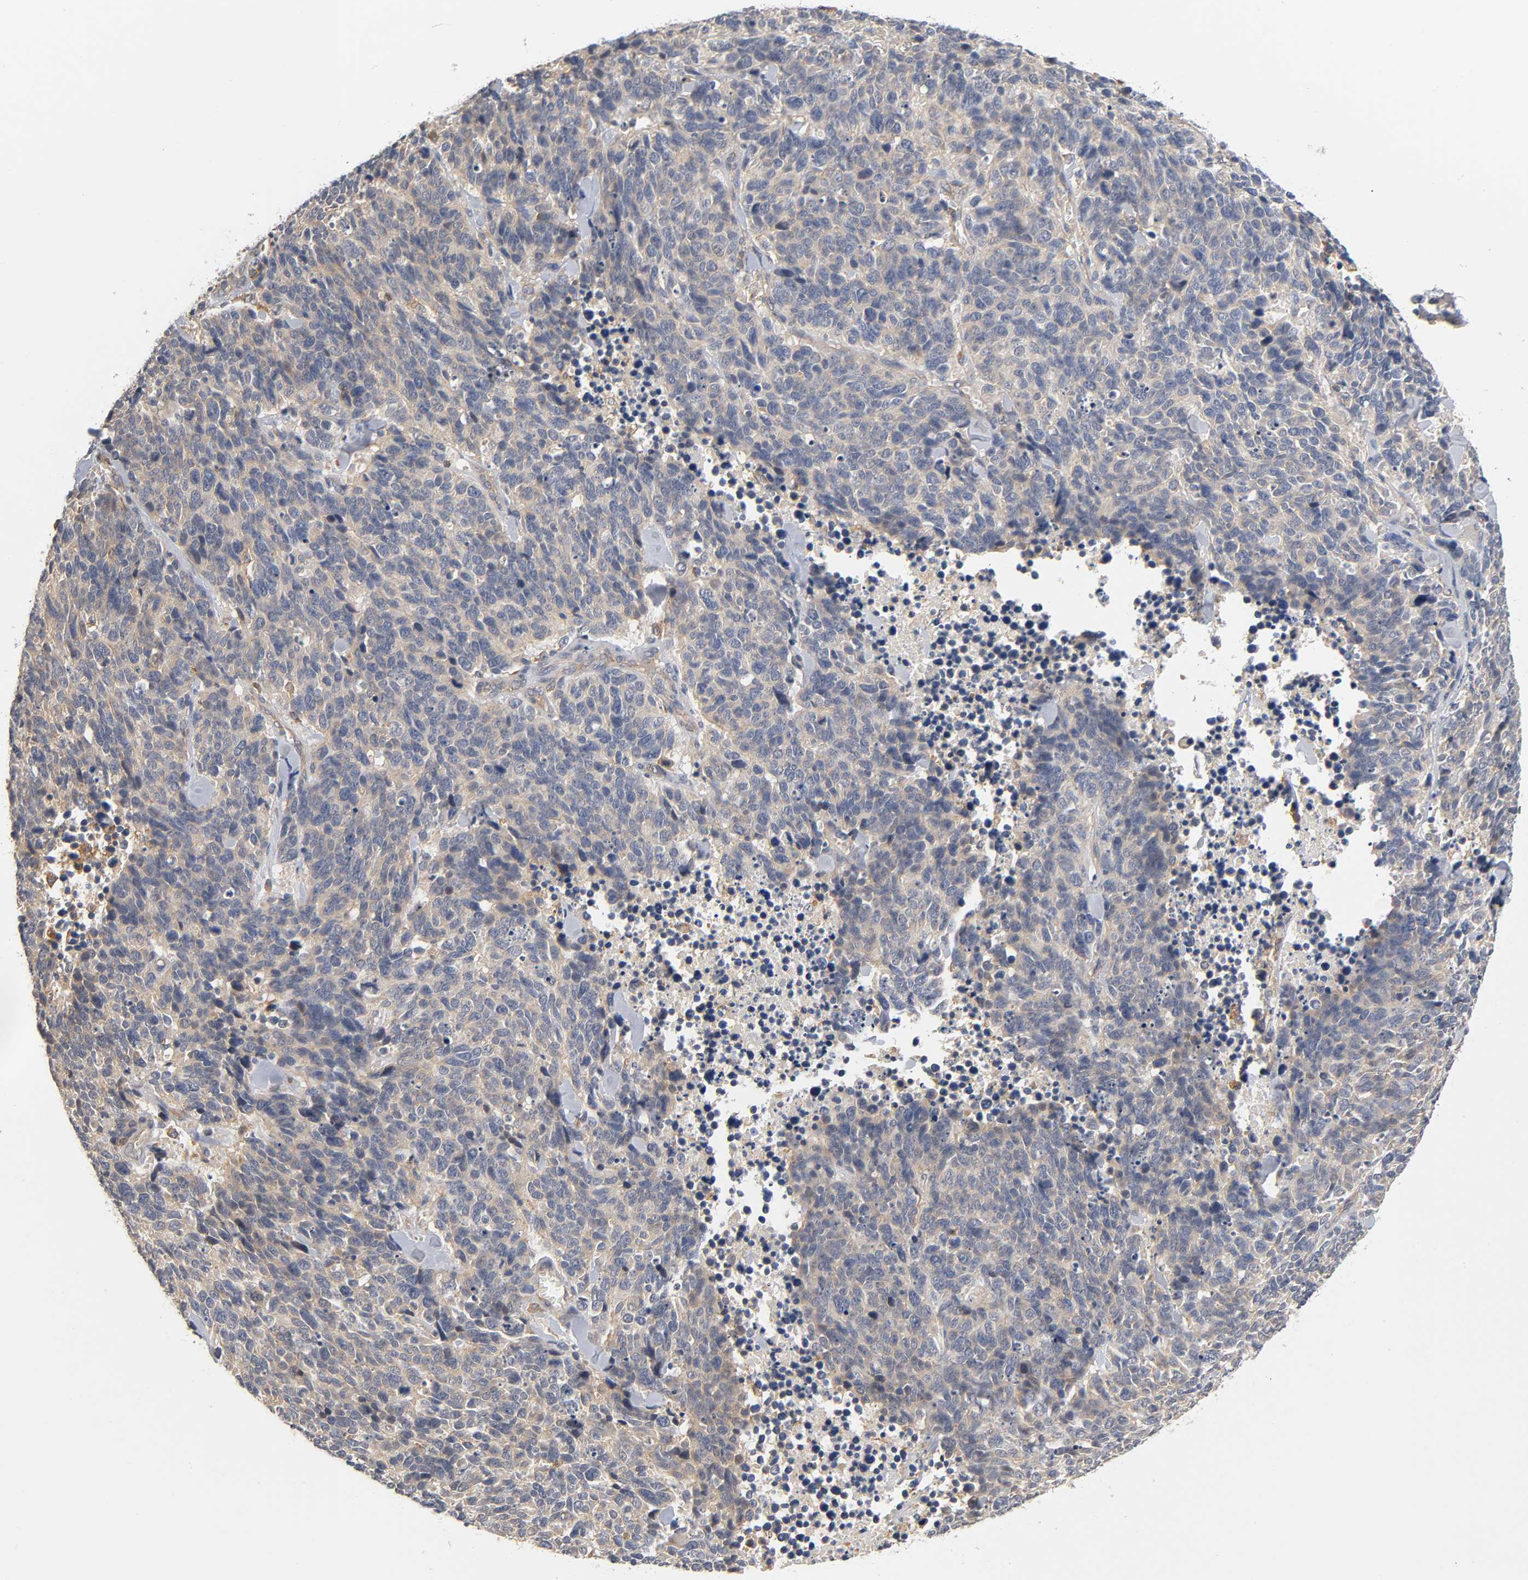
{"staining": {"intensity": "moderate", "quantity": "25%-75%", "location": "cytoplasmic/membranous"}, "tissue": "lung cancer", "cell_type": "Tumor cells", "image_type": "cancer", "snomed": [{"axis": "morphology", "description": "Neoplasm, malignant, NOS"}, {"axis": "topography", "description": "Lung"}], "caption": "An image of lung cancer (malignant neoplasm) stained for a protein displays moderate cytoplasmic/membranous brown staining in tumor cells. (Brightfield microscopy of DAB IHC at high magnification).", "gene": "ACTR2", "patient": {"sex": "female", "age": 58}}